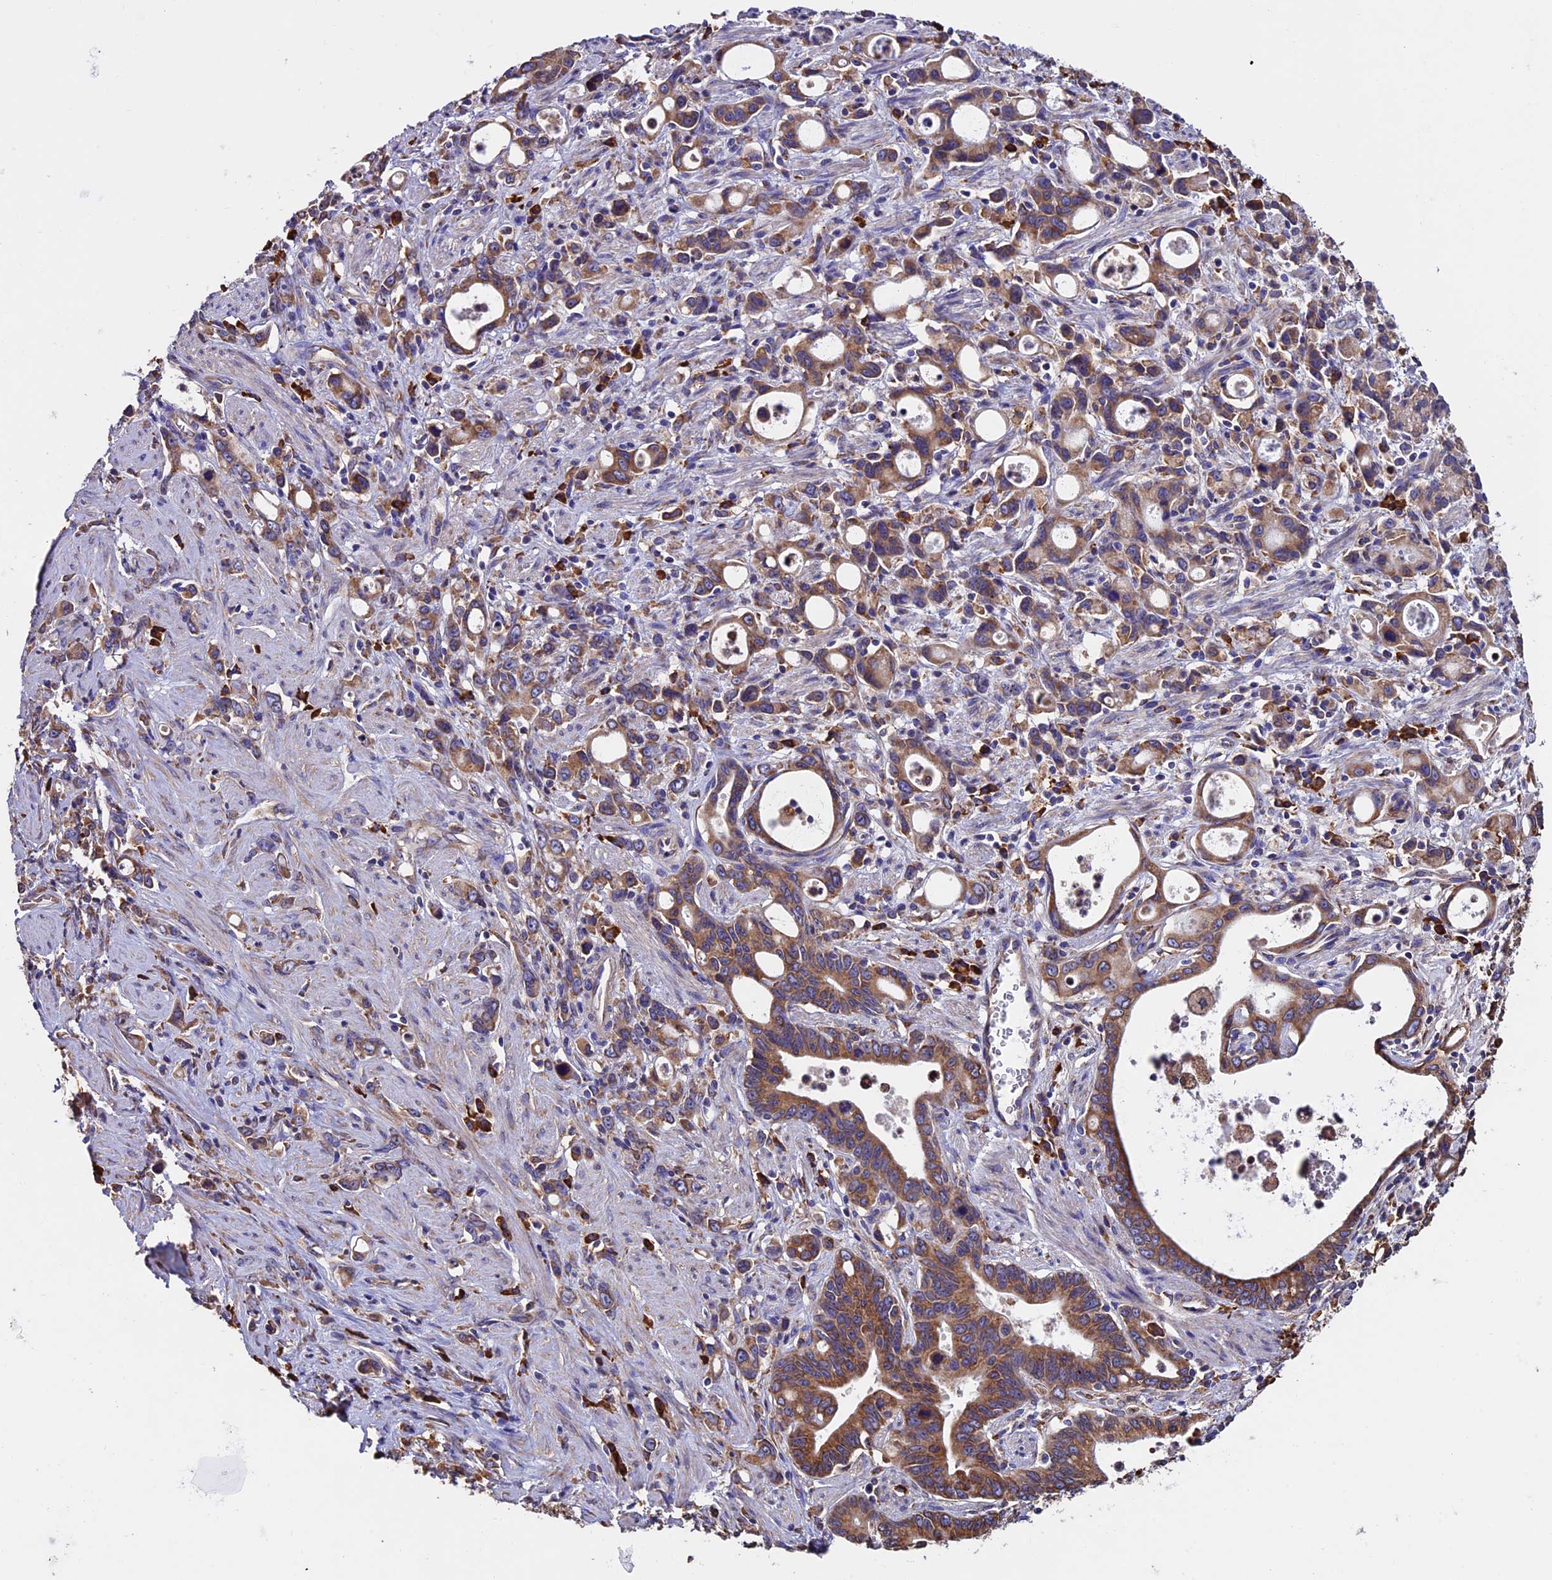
{"staining": {"intensity": "moderate", "quantity": ">75%", "location": "cytoplasmic/membranous"}, "tissue": "stomach cancer", "cell_type": "Tumor cells", "image_type": "cancer", "snomed": [{"axis": "morphology", "description": "Adenocarcinoma, NOS"}, {"axis": "topography", "description": "Stomach, lower"}], "caption": "Immunohistochemistry of stomach adenocarcinoma shows medium levels of moderate cytoplasmic/membranous expression in approximately >75% of tumor cells. Immunohistochemistry stains the protein of interest in brown and the nuclei are stained blue.", "gene": "BTBD3", "patient": {"sex": "female", "age": 43}}